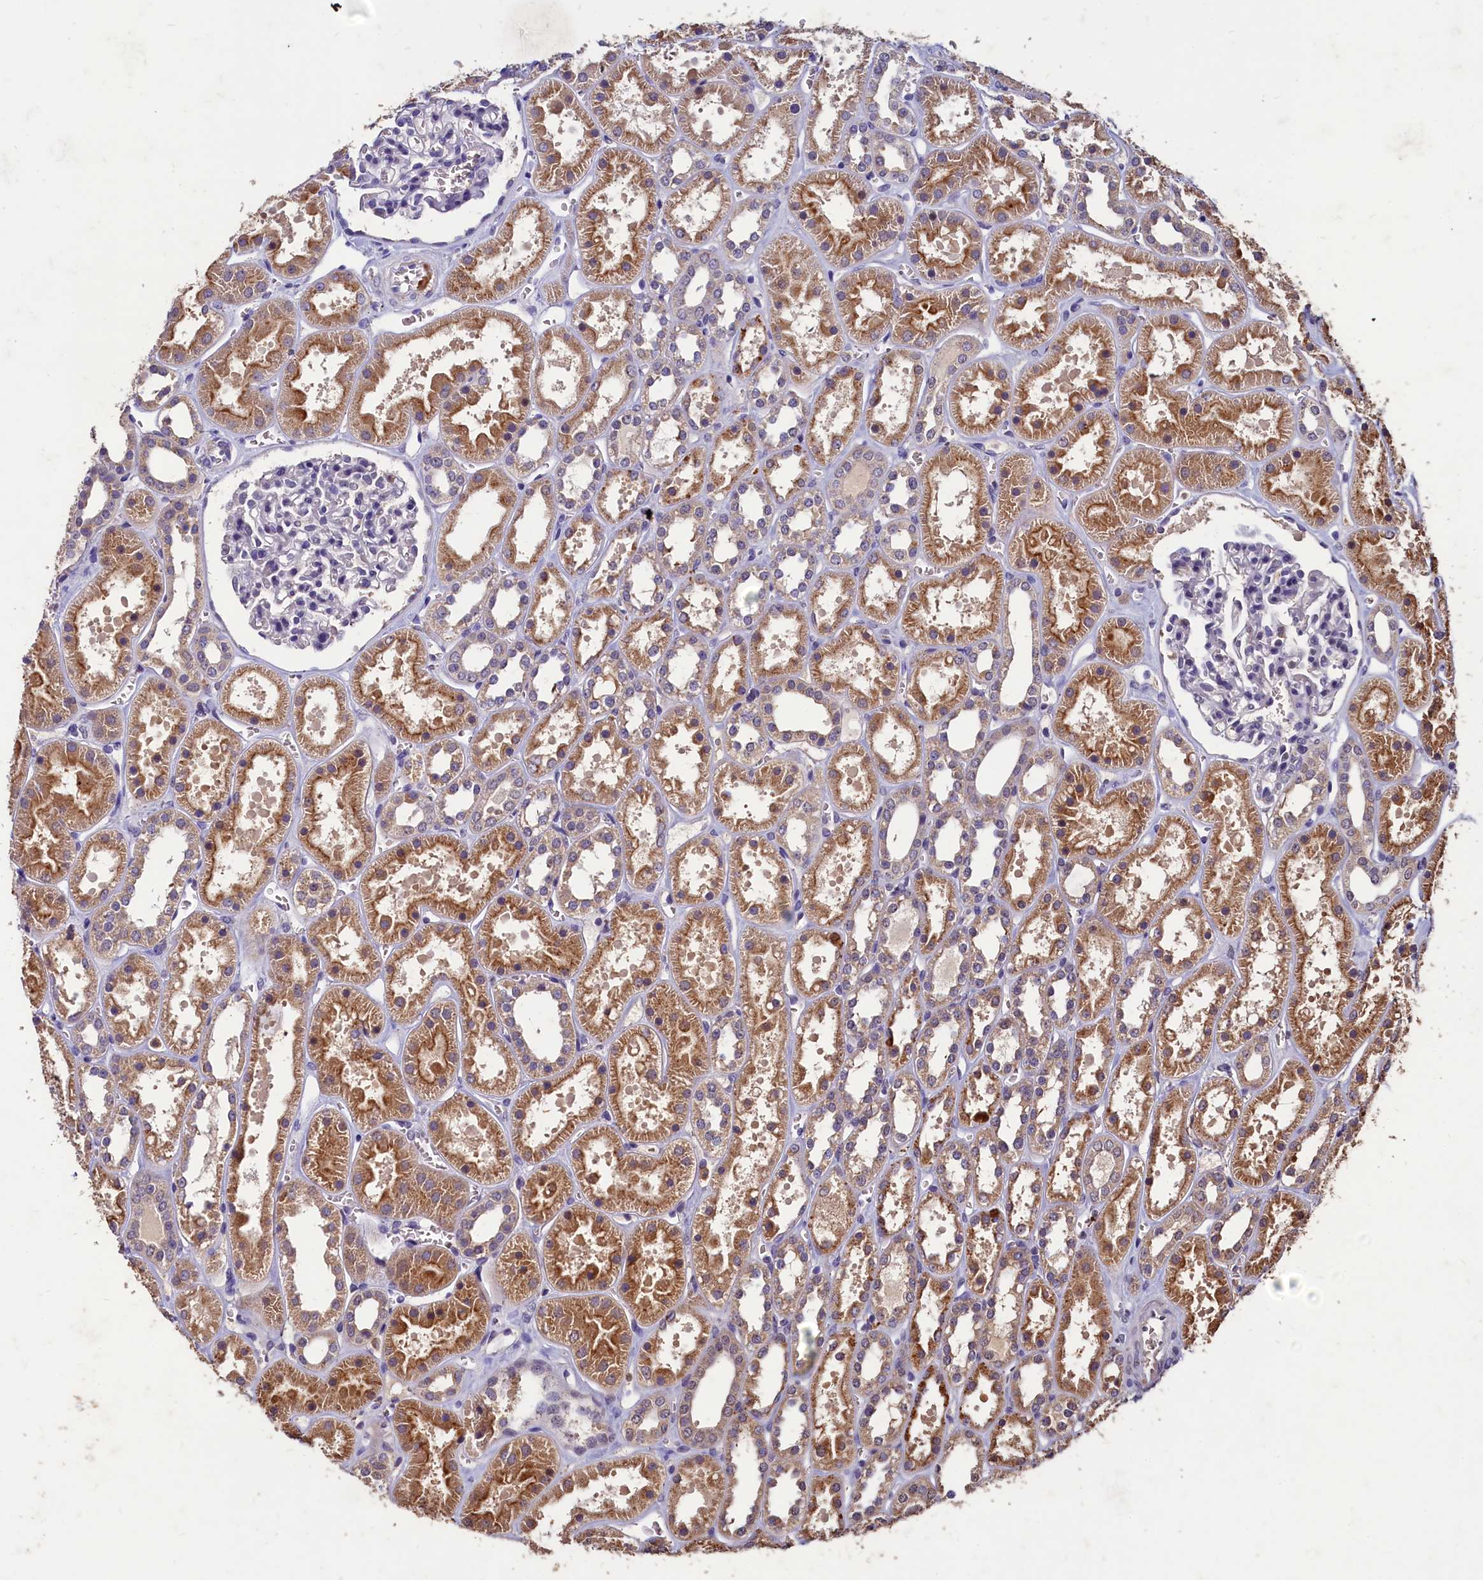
{"staining": {"intensity": "negative", "quantity": "none", "location": "none"}, "tissue": "kidney", "cell_type": "Cells in glomeruli", "image_type": "normal", "snomed": [{"axis": "morphology", "description": "Normal tissue, NOS"}, {"axis": "topography", "description": "Kidney"}], "caption": "This is a photomicrograph of immunohistochemistry (IHC) staining of normal kidney, which shows no expression in cells in glomeruli. The staining was performed using DAB (3,3'-diaminobenzidine) to visualize the protein expression in brown, while the nuclei were stained in blue with hematoxylin (Magnification: 20x).", "gene": "CSTPP1", "patient": {"sex": "female", "age": 41}}